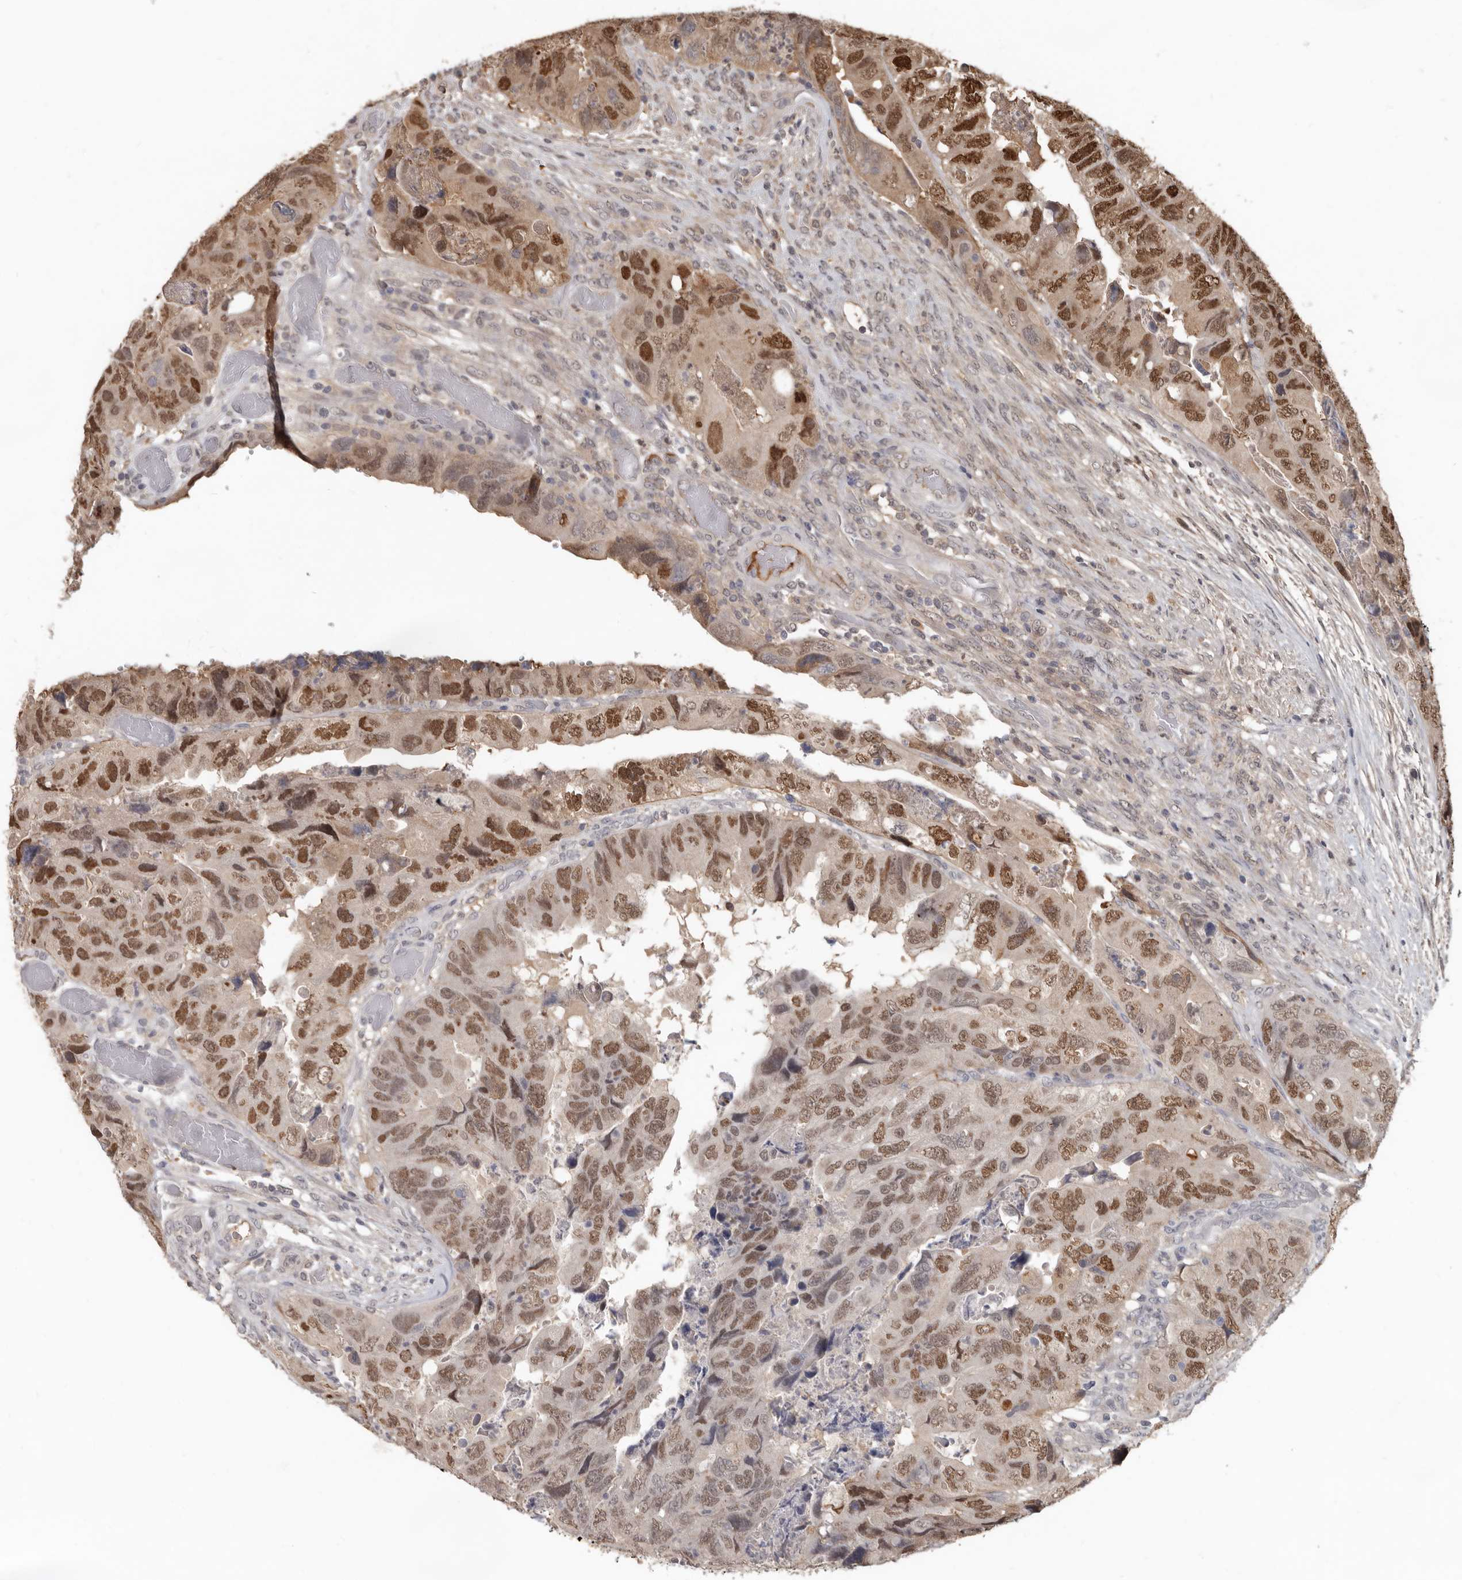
{"staining": {"intensity": "moderate", "quantity": ">75%", "location": "nuclear"}, "tissue": "colorectal cancer", "cell_type": "Tumor cells", "image_type": "cancer", "snomed": [{"axis": "morphology", "description": "Adenocarcinoma, NOS"}, {"axis": "topography", "description": "Rectum"}], "caption": "Protein expression analysis of human colorectal cancer reveals moderate nuclear expression in approximately >75% of tumor cells. Using DAB (brown) and hematoxylin (blue) stains, captured at high magnification using brightfield microscopy.", "gene": "LRGUK", "patient": {"sex": "male", "age": 63}}